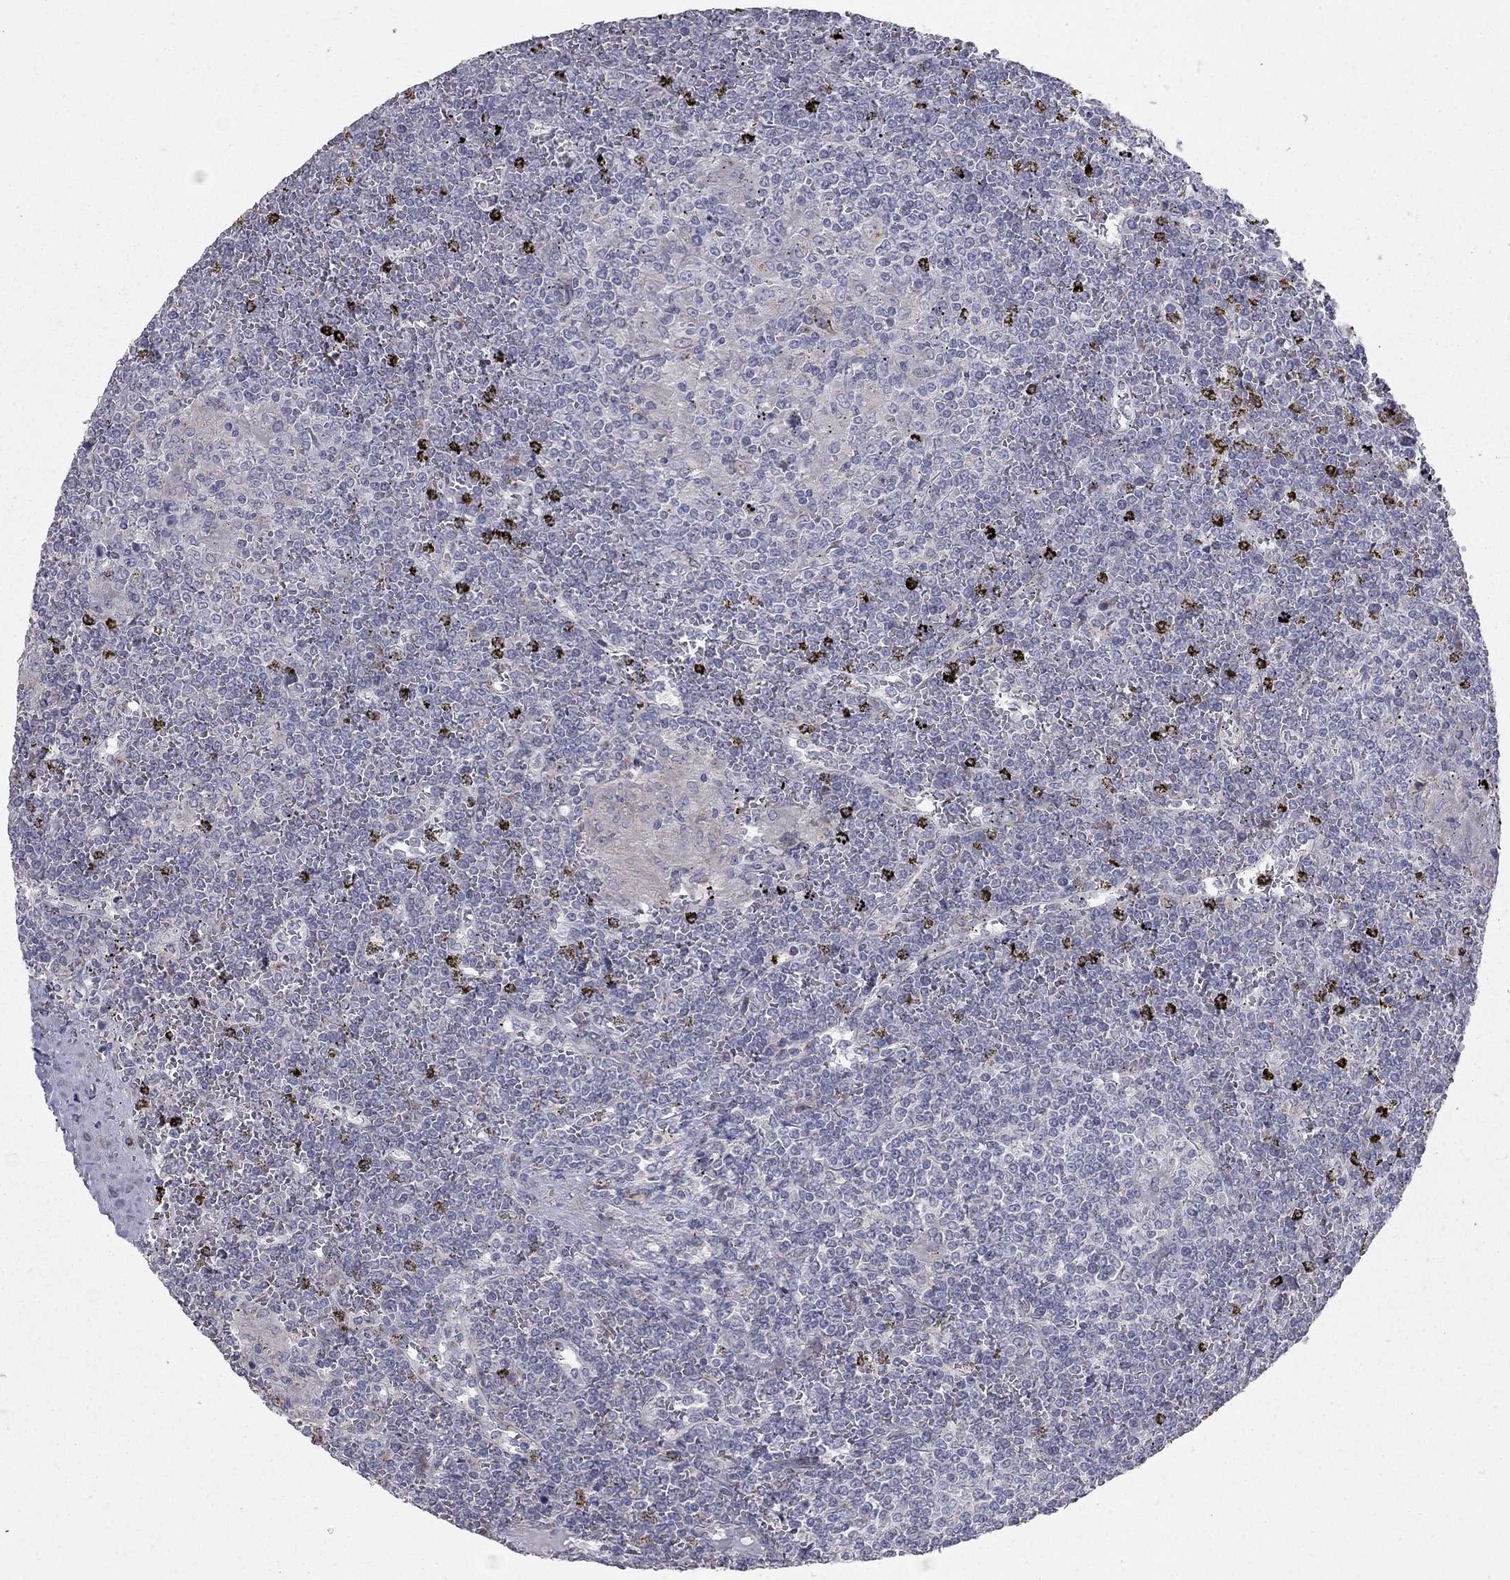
{"staining": {"intensity": "negative", "quantity": "none", "location": "none"}, "tissue": "lymphoma", "cell_type": "Tumor cells", "image_type": "cancer", "snomed": [{"axis": "morphology", "description": "Malignant lymphoma, non-Hodgkin's type, Low grade"}, {"axis": "topography", "description": "Spleen"}], "caption": "Human lymphoma stained for a protein using IHC displays no expression in tumor cells.", "gene": "KIAA0319L", "patient": {"sex": "female", "age": 19}}